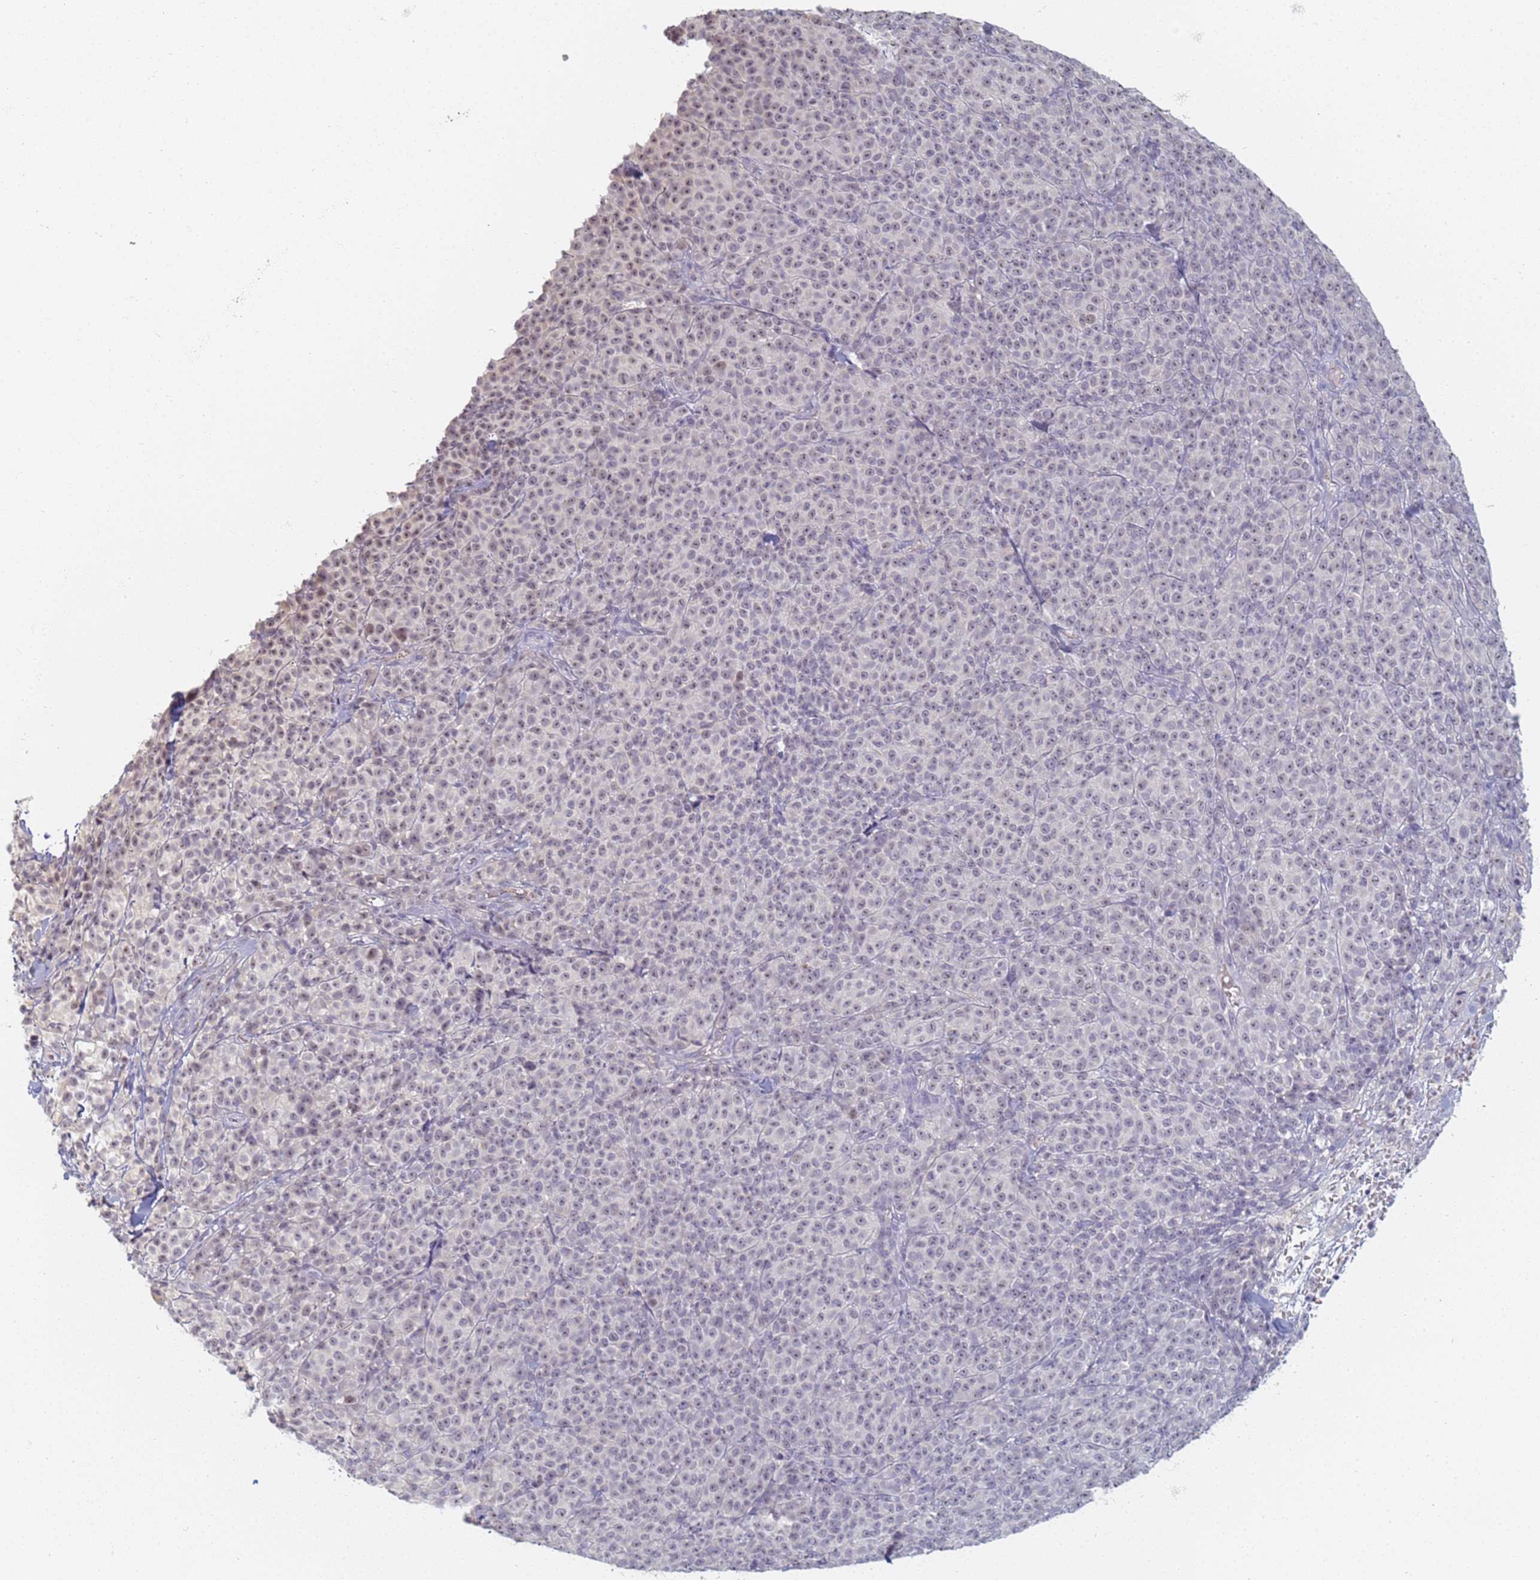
{"staining": {"intensity": "weak", "quantity": "25%-75%", "location": "nuclear"}, "tissue": "melanoma", "cell_type": "Tumor cells", "image_type": "cancer", "snomed": [{"axis": "morphology", "description": "Normal tissue, NOS"}, {"axis": "morphology", "description": "Malignant melanoma, NOS"}, {"axis": "topography", "description": "Skin"}], "caption": "Immunohistochemistry image of neoplastic tissue: human melanoma stained using immunohistochemistry (IHC) exhibits low levels of weak protein expression localized specifically in the nuclear of tumor cells, appearing as a nuclear brown color.", "gene": "SLC38A9", "patient": {"sex": "female", "age": 34}}